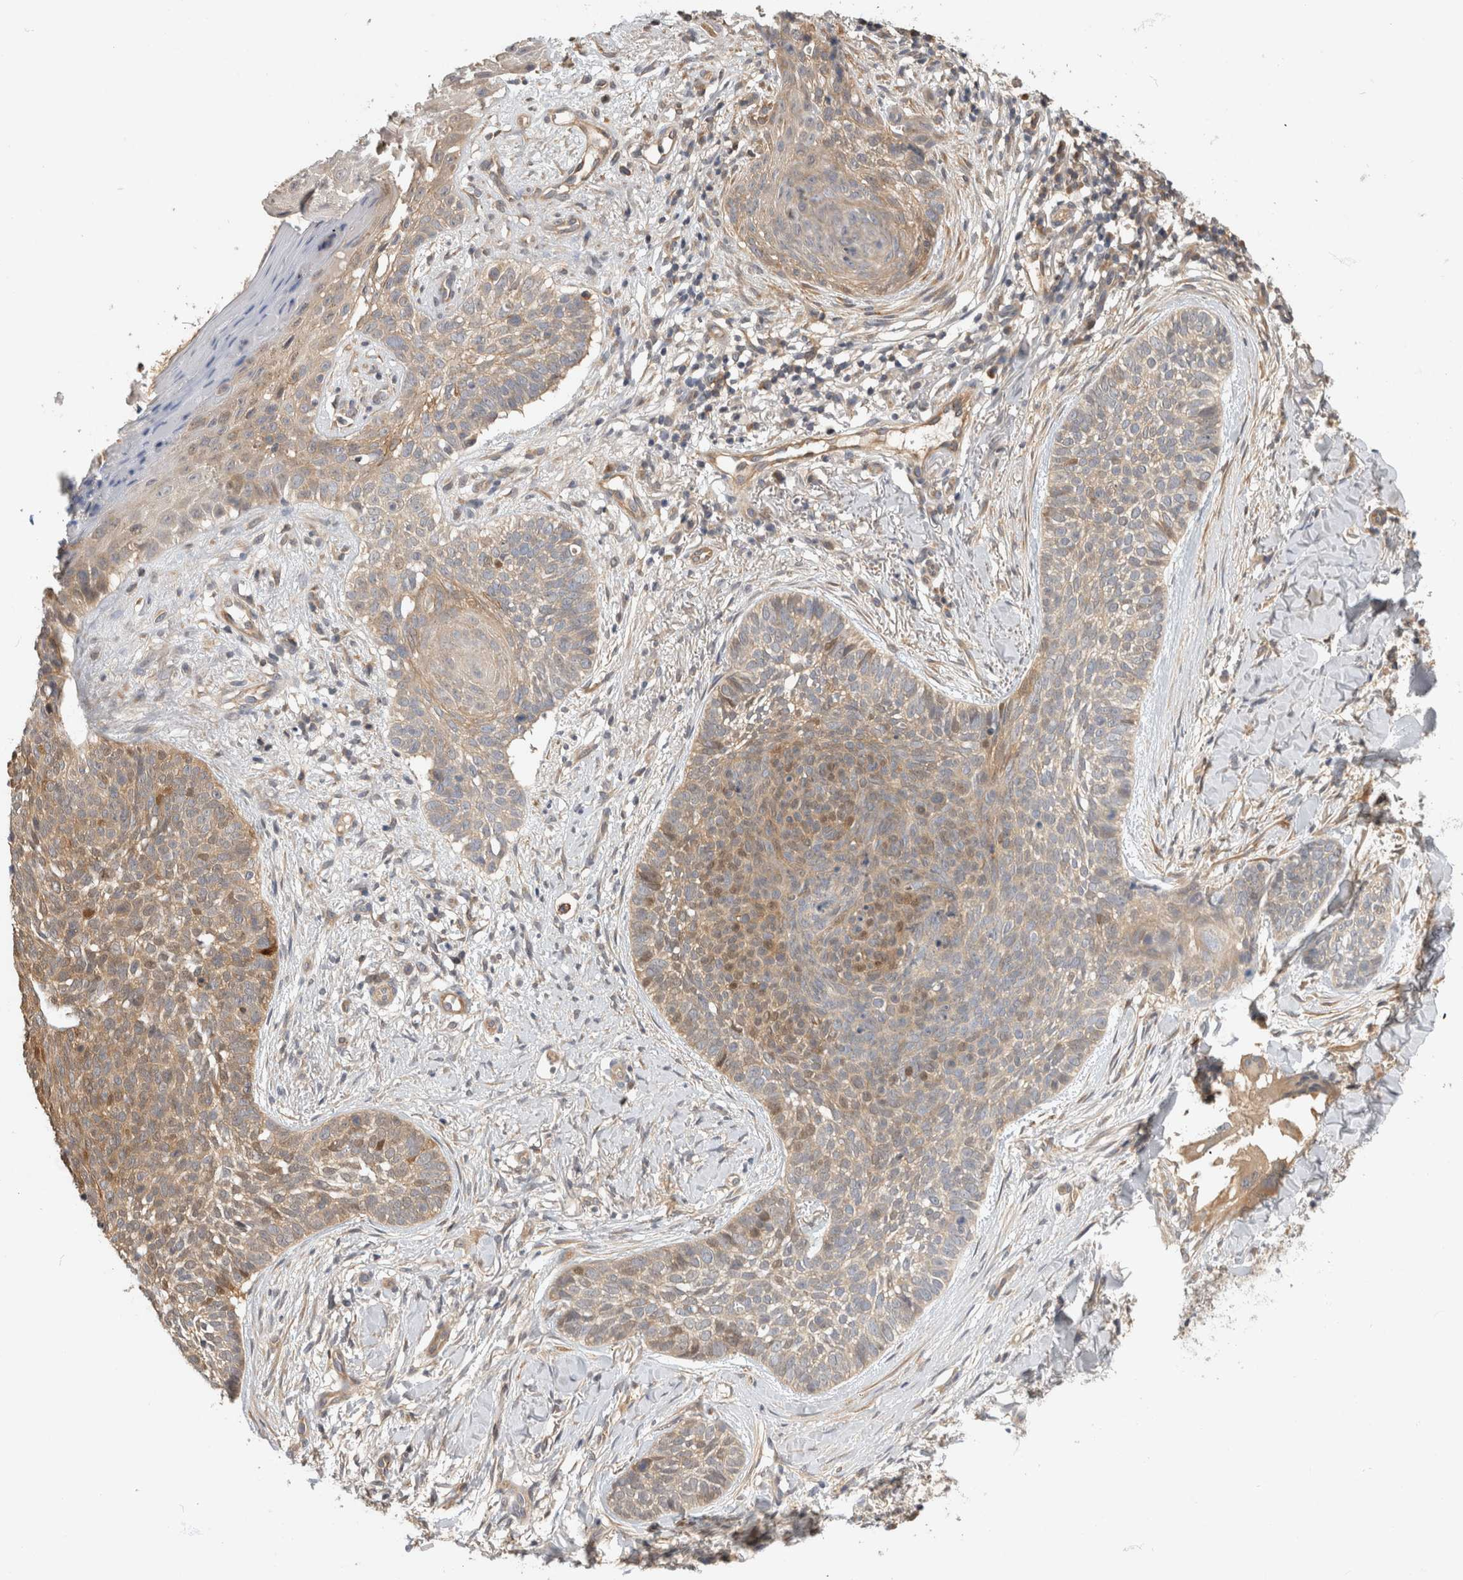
{"staining": {"intensity": "moderate", "quantity": "<25%", "location": "cytoplasmic/membranous,nuclear"}, "tissue": "skin cancer", "cell_type": "Tumor cells", "image_type": "cancer", "snomed": [{"axis": "morphology", "description": "Normal tissue, NOS"}, {"axis": "morphology", "description": "Basal cell carcinoma"}, {"axis": "topography", "description": "Skin"}], "caption": "The histopathology image reveals immunohistochemical staining of skin cancer (basal cell carcinoma). There is moderate cytoplasmic/membranous and nuclear positivity is identified in approximately <25% of tumor cells. (DAB (3,3'-diaminobenzidine) = brown stain, brightfield microscopy at high magnification).", "gene": "PGM1", "patient": {"sex": "male", "age": 67}}